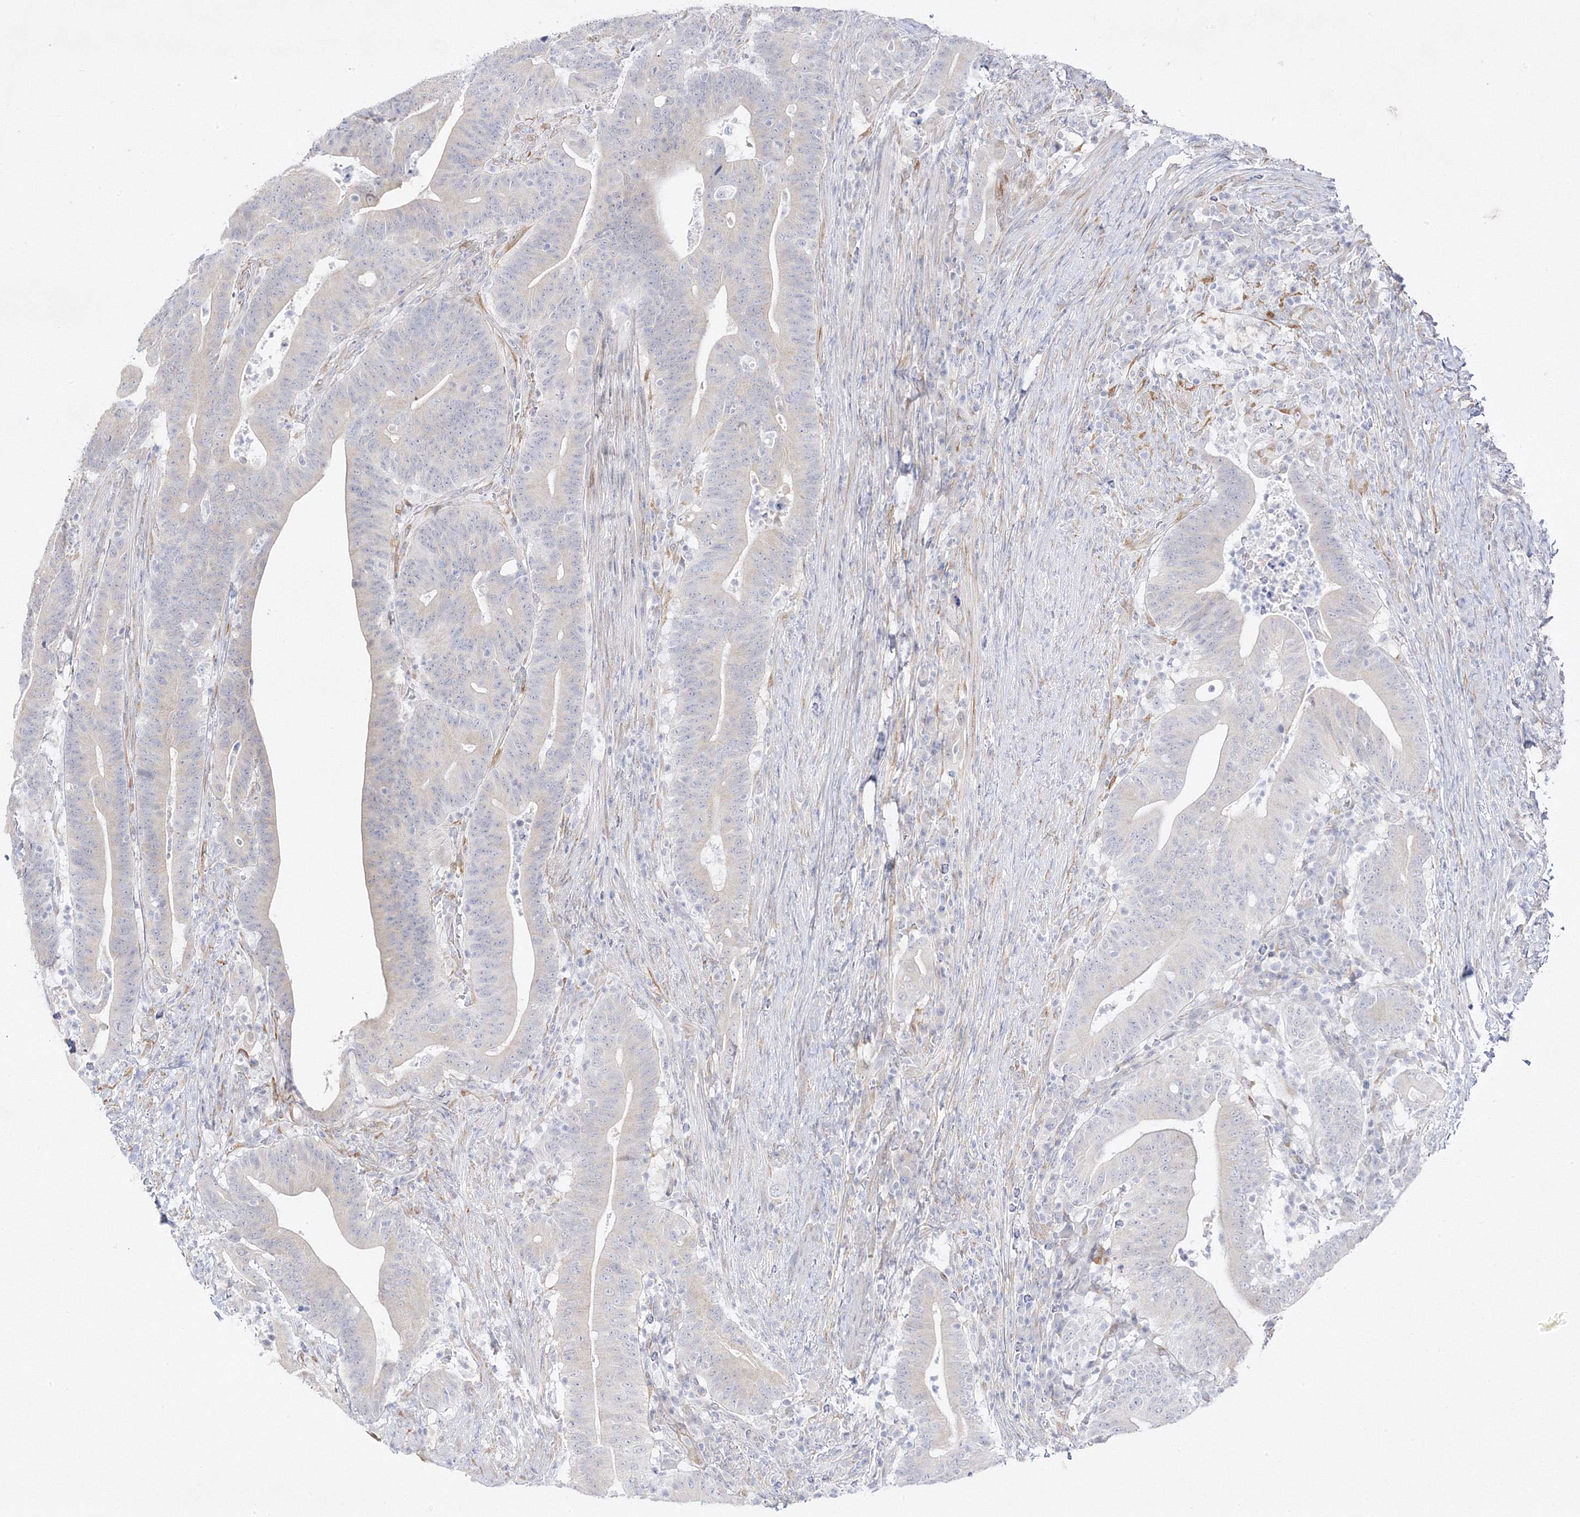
{"staining": {"intensity": "negative", "quantity": "none", "location": "none"}, "tissue": "colorectal cancer", "cell_type": "Tumor cells", "image_type": "cancer", "snomed": [{"axis": "morphology", "description": "Adenocarcinoma, NOS"}, {"axis": "topography", "description": "Colon"}], "caption": "Immunohistochemistry (IHC) histopathology image of neoplastic tissue: human colorectal adenocarcinoma stained with DAB shows no significant protein staining in tumor cells. Nuclei are stained in blue.", "gene": "C2CD2", "patient": {"sex": "female", "age": 66}}